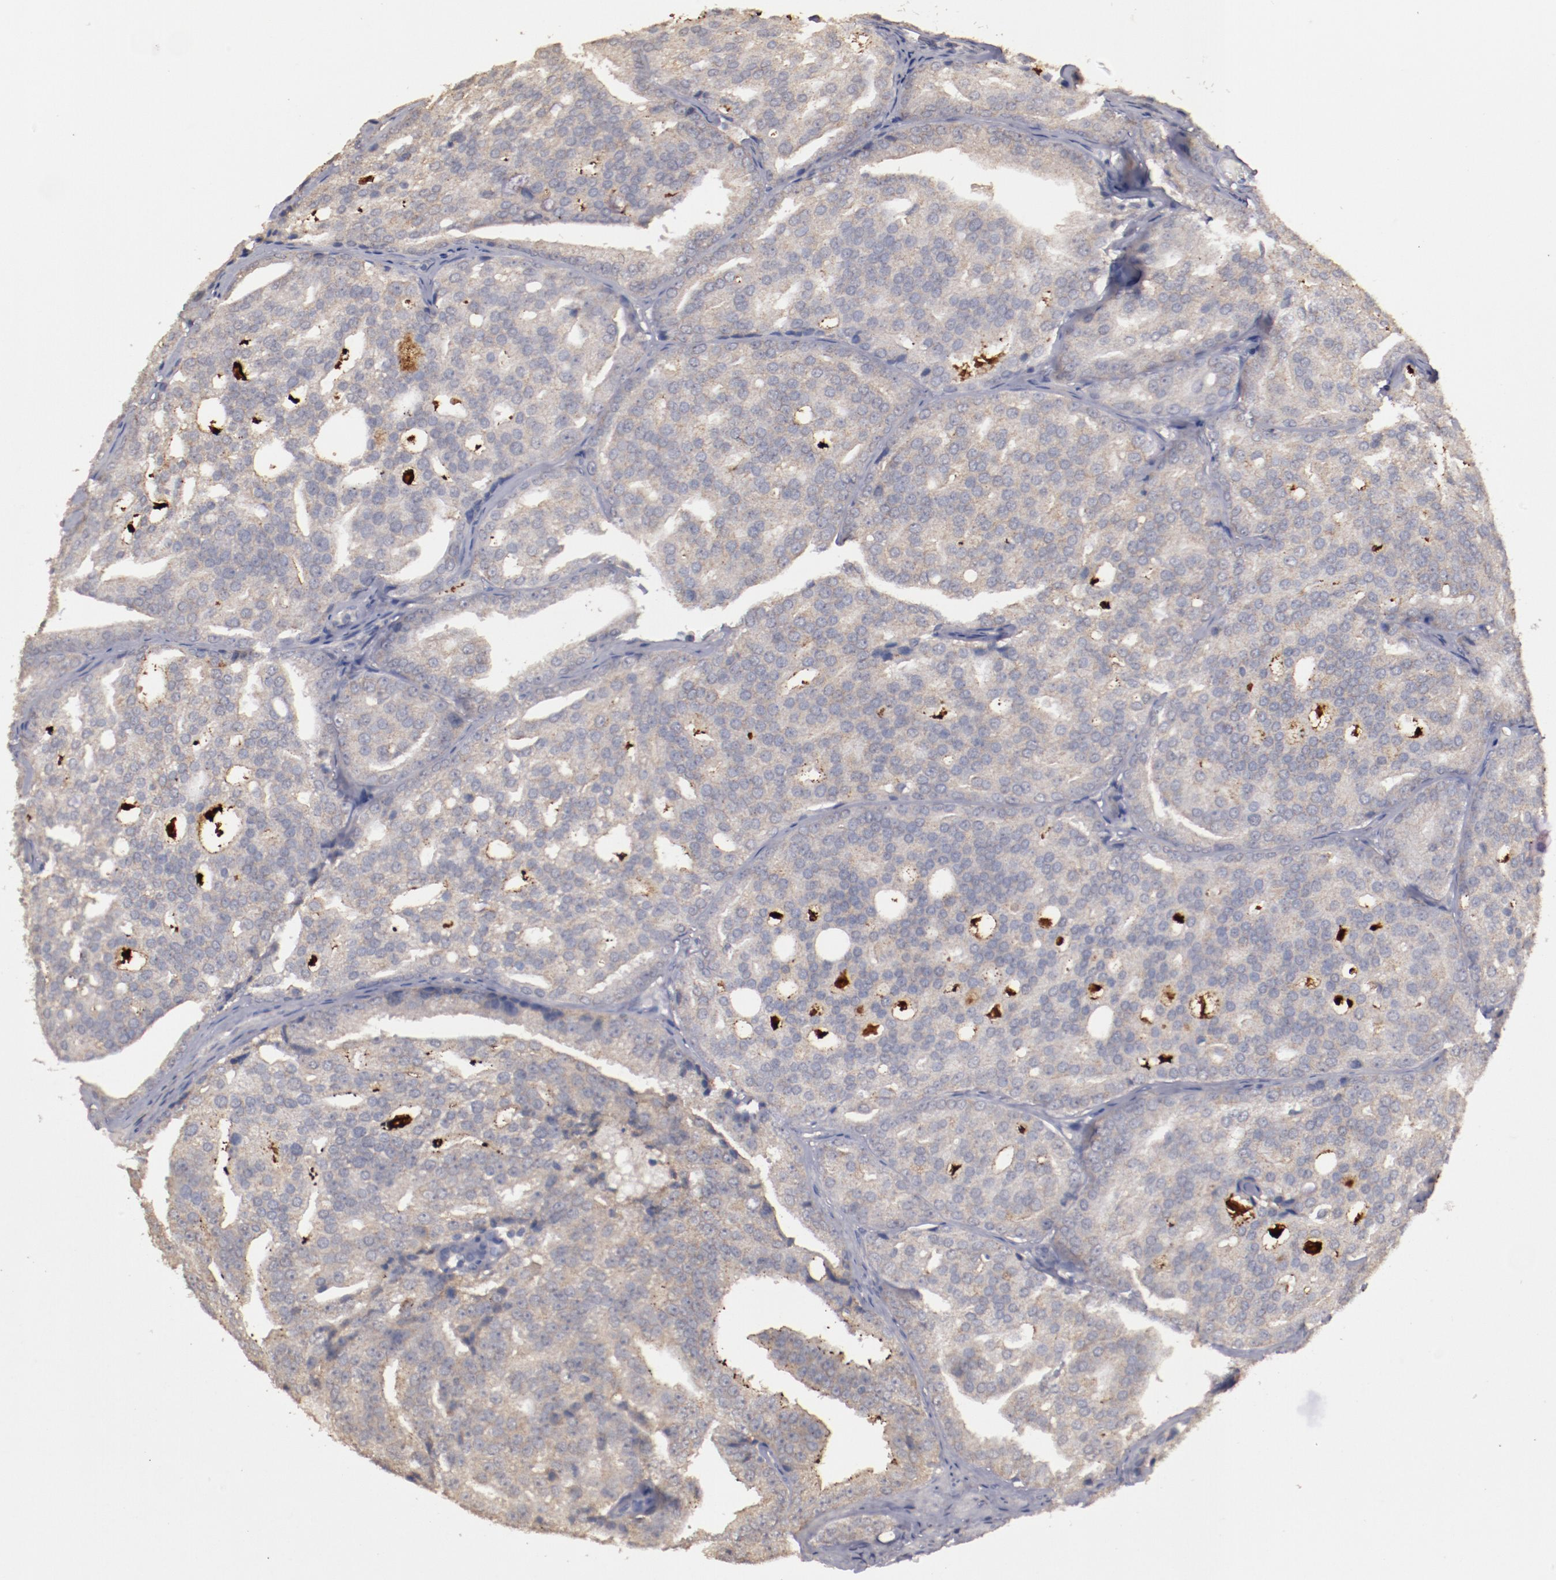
{"staining": {"intensity": "weak", "quantity": ">75%", "location": "cytoplasmic/membranous"}, "tissue": "prostate cancer", "cell_type": "Tumor cells", "image_type": "cancer", "snomed": [{"axis": "morphology", "description": "Adenocarcinoma, High grade"}, {"axis": "topography", "description": "Prostate"}], "caption": "A brown stain labels weak cytoplasmic/membranous staining of a protein in high-grade adenocarcinoma (prostate) tumor cells. The staining was performed using DAB, with brown indicating positive protein expression. Nuclei are stained blue with hematoxylin.", "gene": "FAT1", "patient": {"sex": "male", "age": 64}}